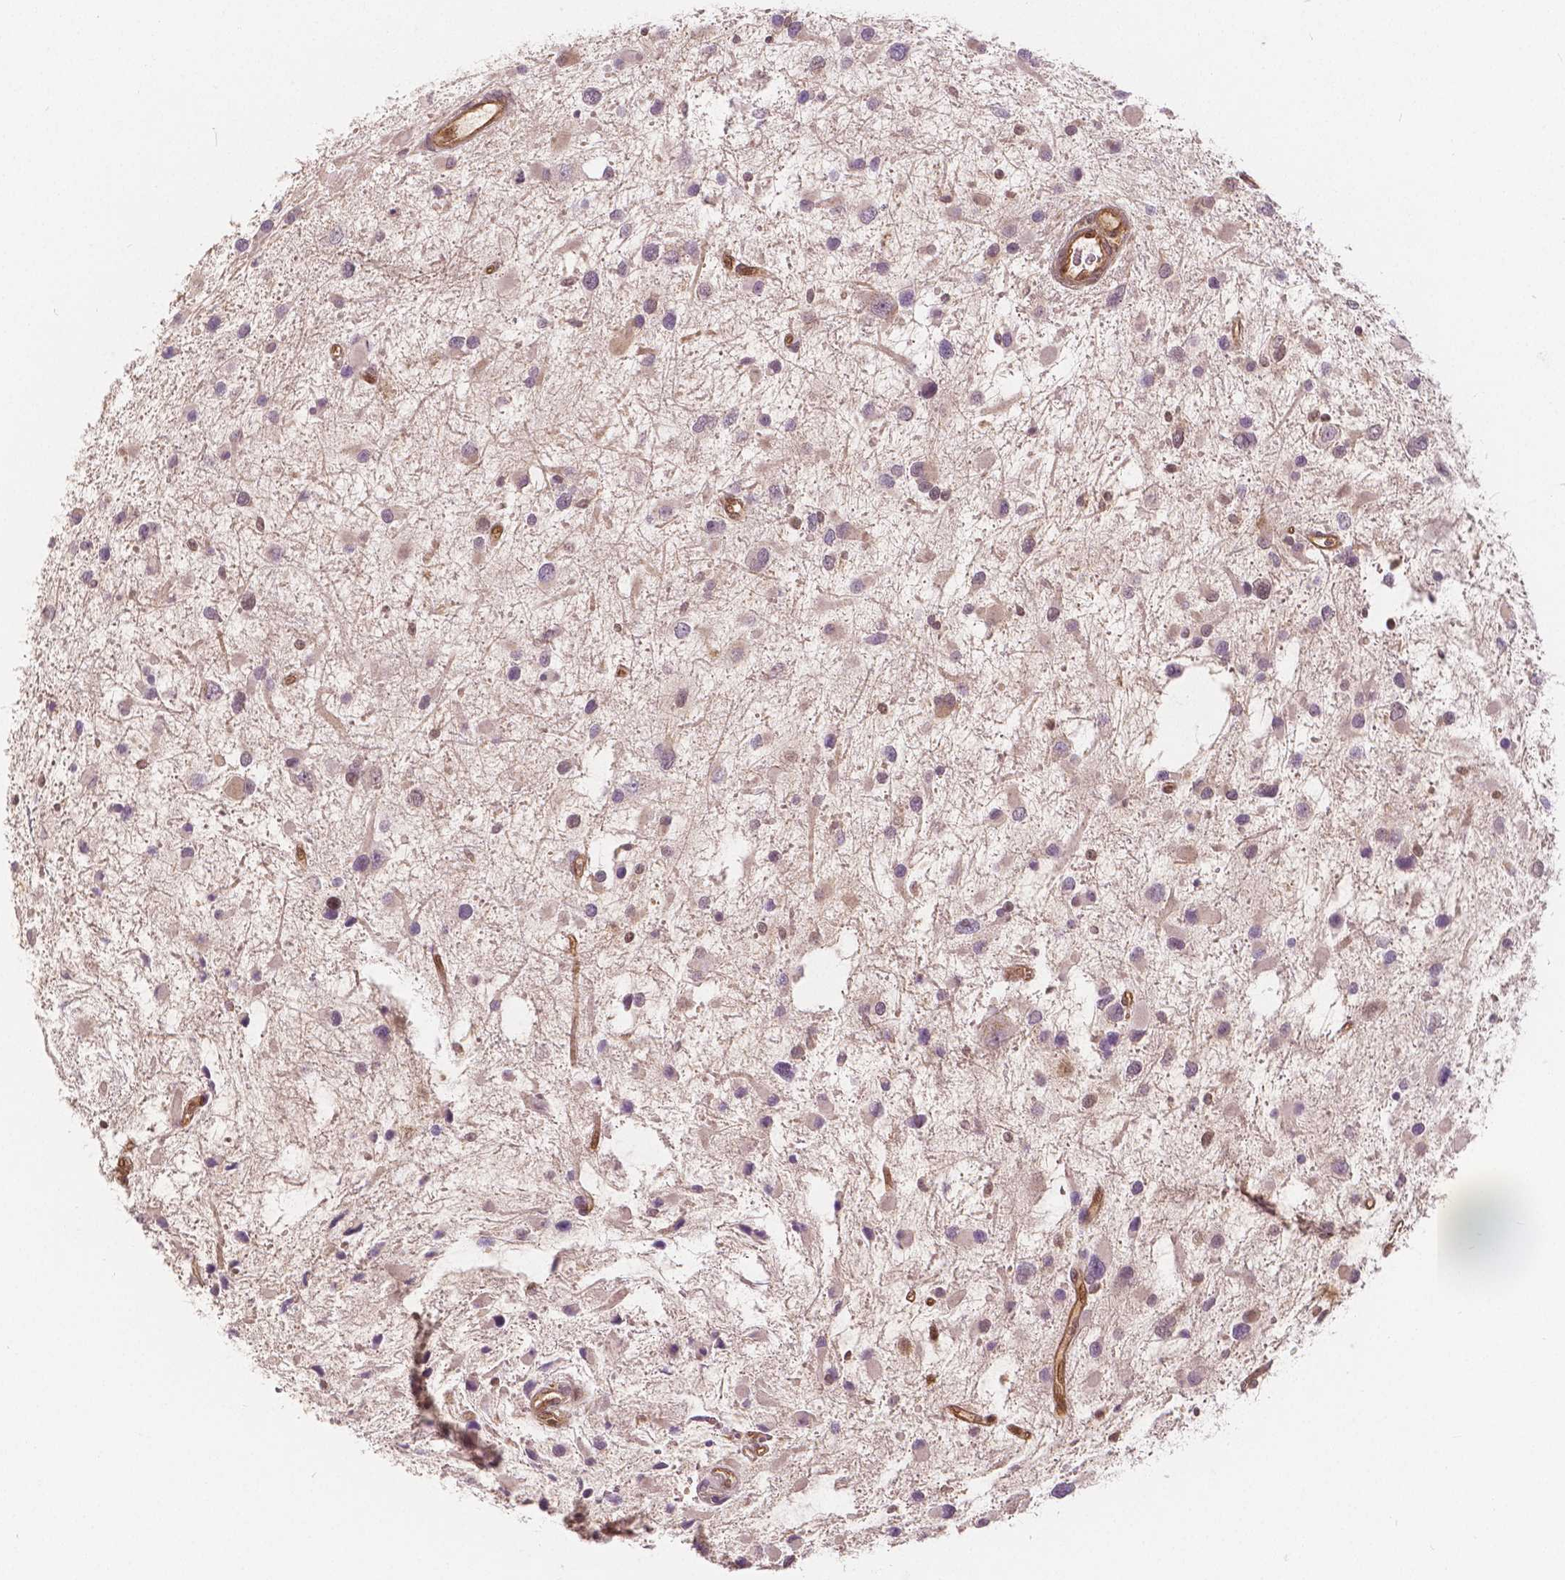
{"staining": {"intensity": "moderate", "quantity": "<25%", "location": "cytoplasmic/membranous,nuclear"}, "tissue": "glioma", "cell_type": "Tumor cells", "image_type": "cancer", "snomed": [{"axis": "morphology", "description": "Glioma, malignant, Low grade"}, {"axis": "topography", "description": "Brain"}], "caption": "A photomicrograph of human malignant glioma (low-grade) stained for a protein reveals moderate cytoplasmic/membranous and nuclear brown staining in tumor cells. Nuclei are stained in blue.", "gene": "NAPRT", "patient": {"sex": "female", "age": 32}}